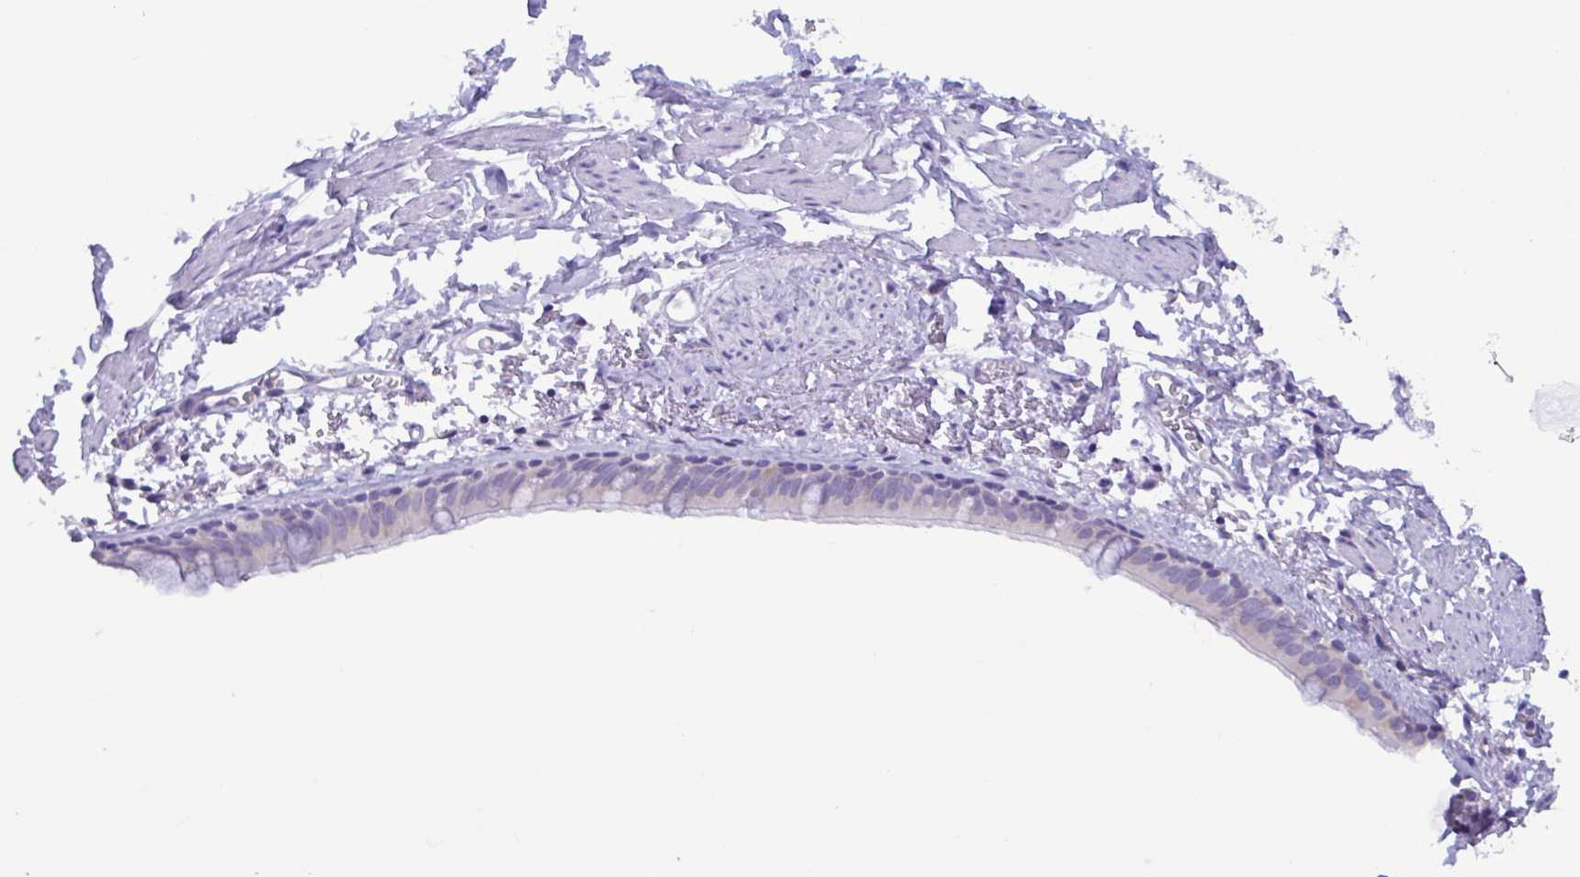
{"staining": {"intensity": "negative", "quantity": "none", "location": "none"}, "tissue": "bronchus", "cell_type": "Respiratory epithelial cells", "image_type": "normal", "snomed": [{"axis": "morphology", "description": "Normal tissue, NOS"}, {"axis": "topography", "description": "Bronchus"}], "caption": "High power microscopy histopathology image of an immunohistochemistry image of benign bronchus, revealing no significant expression in respiratory epithelial cells. (DAB (3,3'-diaminobenzidine) immunohistochemistry with hematoxylin counter stain).", "gene": "TNNI3", "patient": {"sex": "male", "age": 67}}